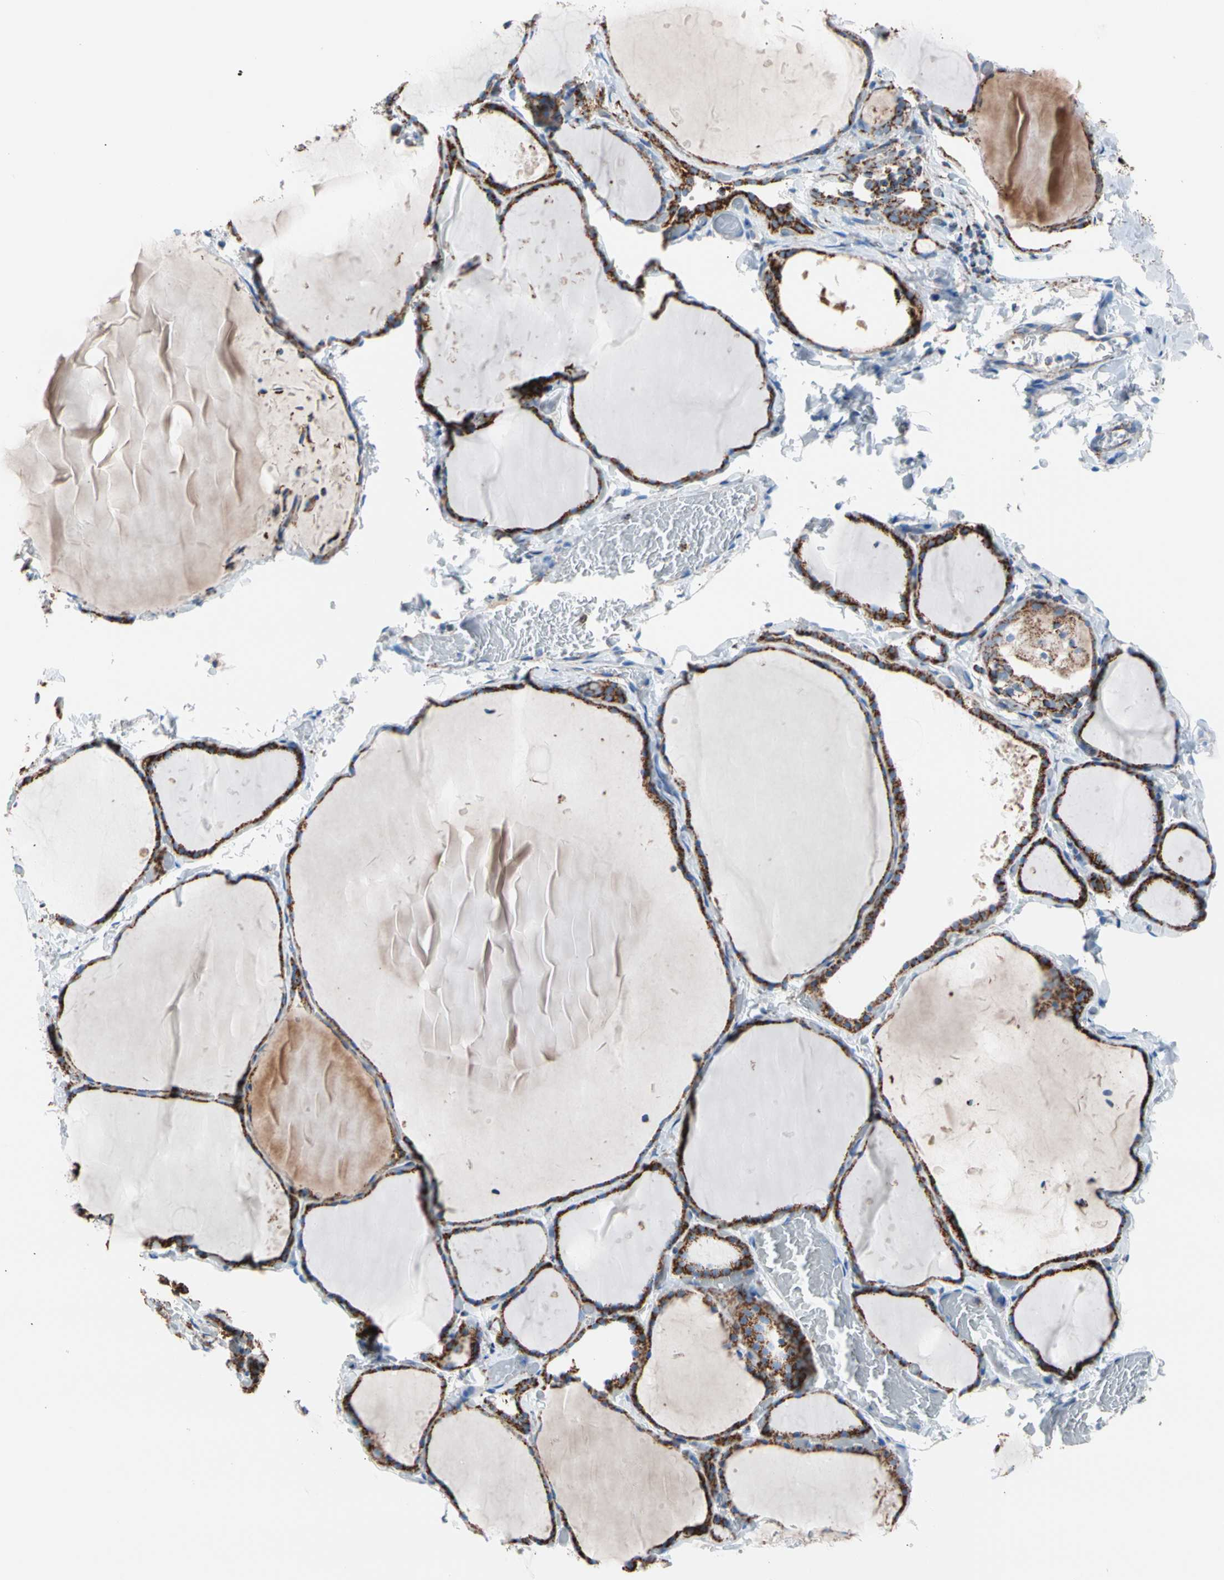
{"staining": {"intensity": "strong", "quantity": ">75%", "location": "cytoplasmic/membranous"}, "tissue": "thyroid gland", "cell_type": "Glandular cells", "image_type": "normal", "snomed": [{"axis": "morphology", "description": "Normal tissue, NOS"}, {"axis": "topography", "description": "Thyroid gland"}], "caption": "Immunohistochemical staining of unremarkable thyroid gland reveals strong cytoplasmic/membranous protein expression in about >75% of glandular cells. Immunohistochemistry stains the protein in brown and the nuclei are stained blue.", "gene": "HK1", "patient": {"sex": "female", "age": 22}}